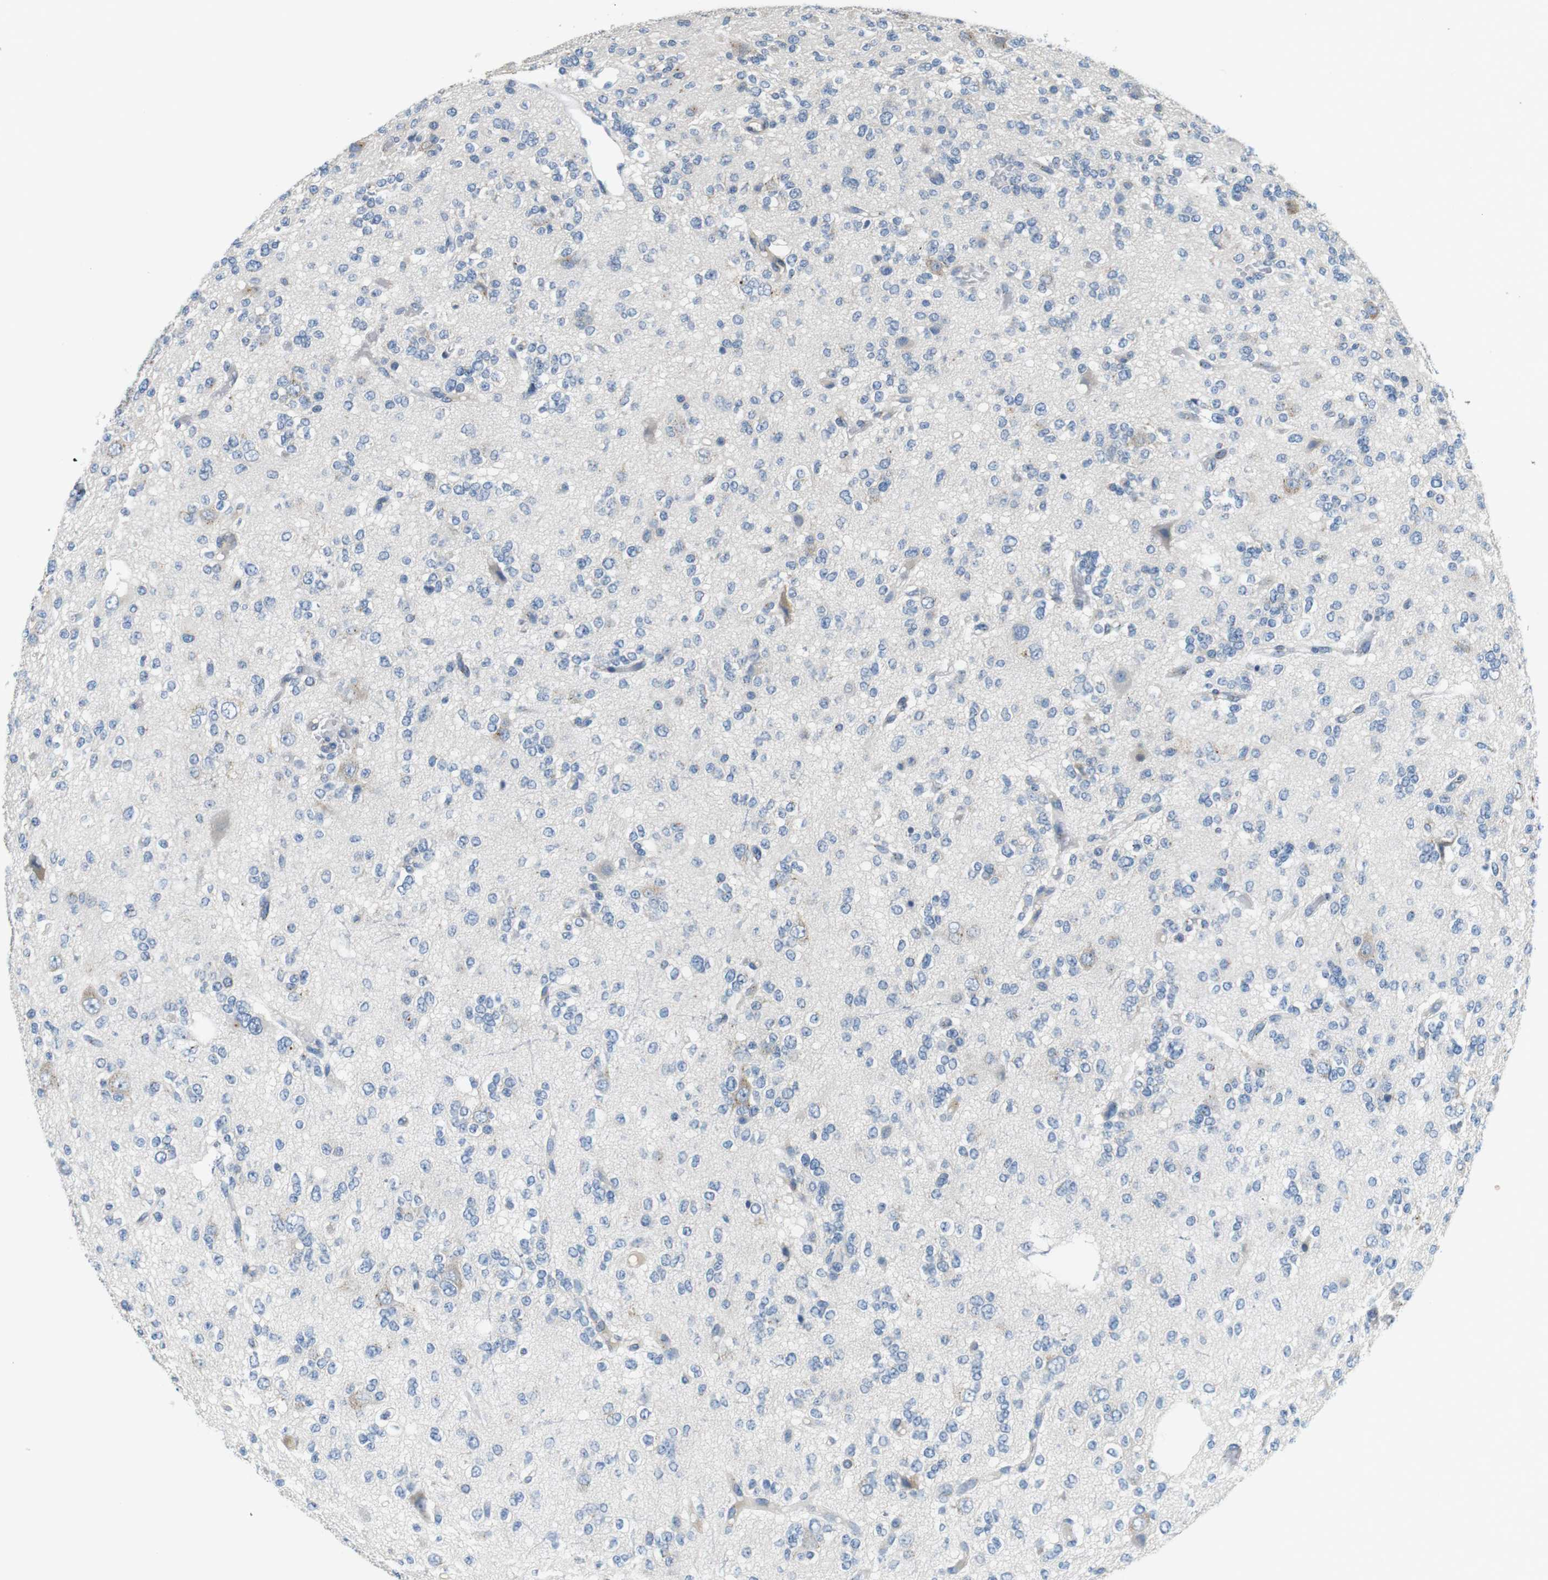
{"staining": {"intensity": "negative", "quantity": "none", "location": "none"}, "tissue": "glioma", "cell_type": "Tumor cells", "image_type": "cancer", "snomed": [{"axis": "morphology", "description": "Glioma, malignant, Low grade"}, {"axis": "topography", "description": "Brain"}], "caption": "A high-resolution image shows immunohistochemistry staining of glioma, which exhibits no significant staining in tumor cells. (Brightfield microscopy of DAB IHC at high magnification).", "gene": "UNC5CL", "patient": {"sex": "male", "age": 38}}